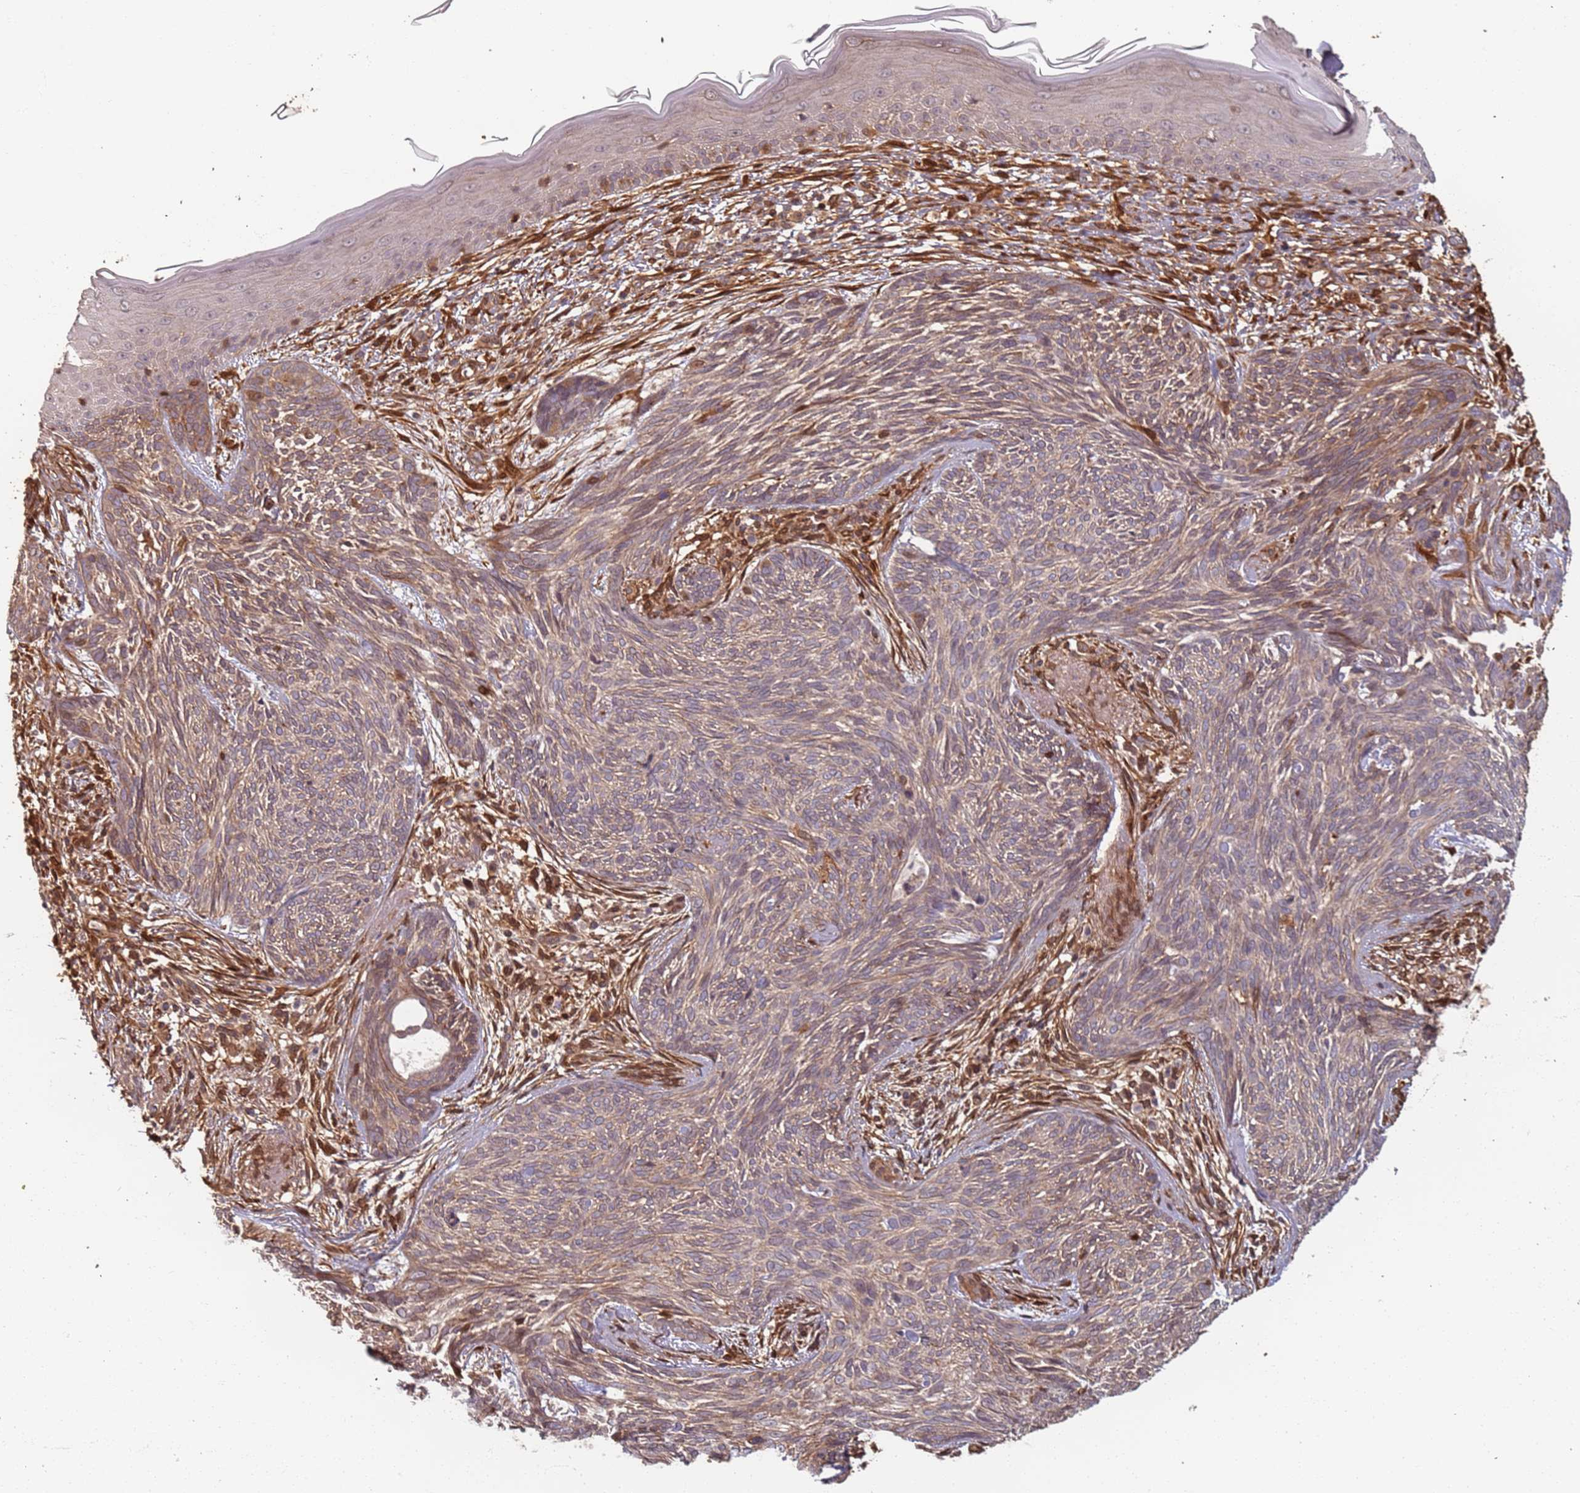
{"staining": {"intensity": "weak", "quantity": "25%-75%", "location": "cytoplasmic/membranous"}, "tissue": "skin cancer", "cell_type": "Tumor cells", "image_type": "cancer", "snomed": [{"axis": "morphology", "description": "Basal cell carcinoma"}, {"axis": "topography", "description": "Skin"}], "caption": "Immunohistochemistry (IHC) photomicrograph of neoplastic tissue: human basal cell carcinoma (skin) stained using immunohistochemistry (IHC) exhibits low levels of weak protein expression localized specifically in the cytoplasmic/membranous of tumor cells, appearing as a cytoplasmic/membranous brown color.", "gene": "SDCCAG8", "patient": {"sex": "male", "age": 73}}